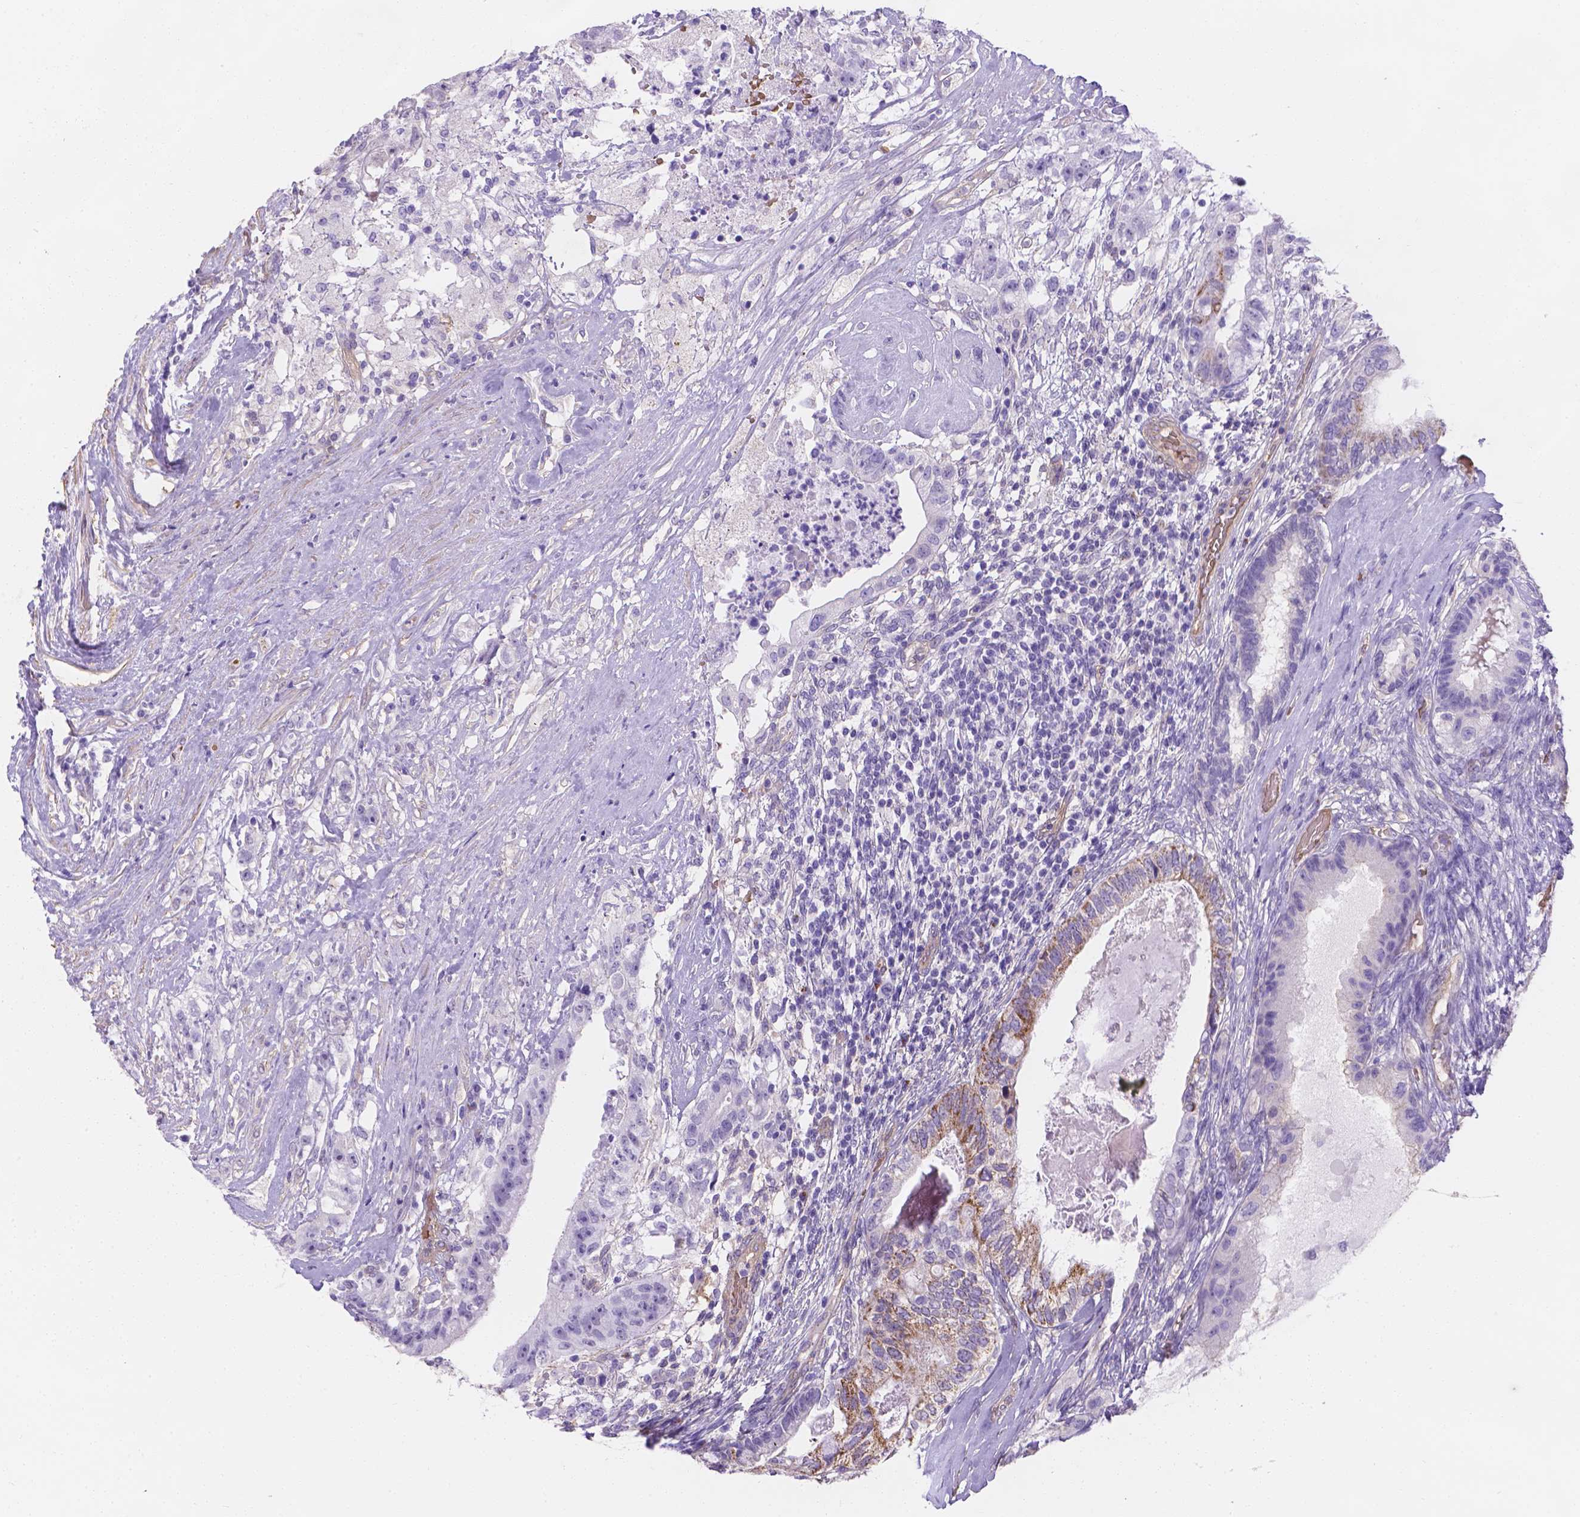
{"staining": {"intensity": "moderate", "quantity": "25%-75%", "location": "cytoplasmic/membranous"}, "tissue": "testis cancer", "cell_type": "Tumor cells", "image_type": "cancer", "snomed": [{"axis": "morphology", "description": "Seminoma, NOS"}, {"axis": "morphology", "description": "Carcinoma, Embryonal, NOS"}, {"axis": "topography", "description": "Testis"}], "caption": "An IHC image of neoplastic tissue is shown. Protein staining in brown shows moderate cytoplasmic/membranous positivity in testis cancer within tumor cells. The protein of interest is stained brown, and the nuclei are stained in blue (DAB IHC with brightfield microscopy, high magnification).", "gene": "SLC40A1", "patient": {"sex": "male", "age": 41}}